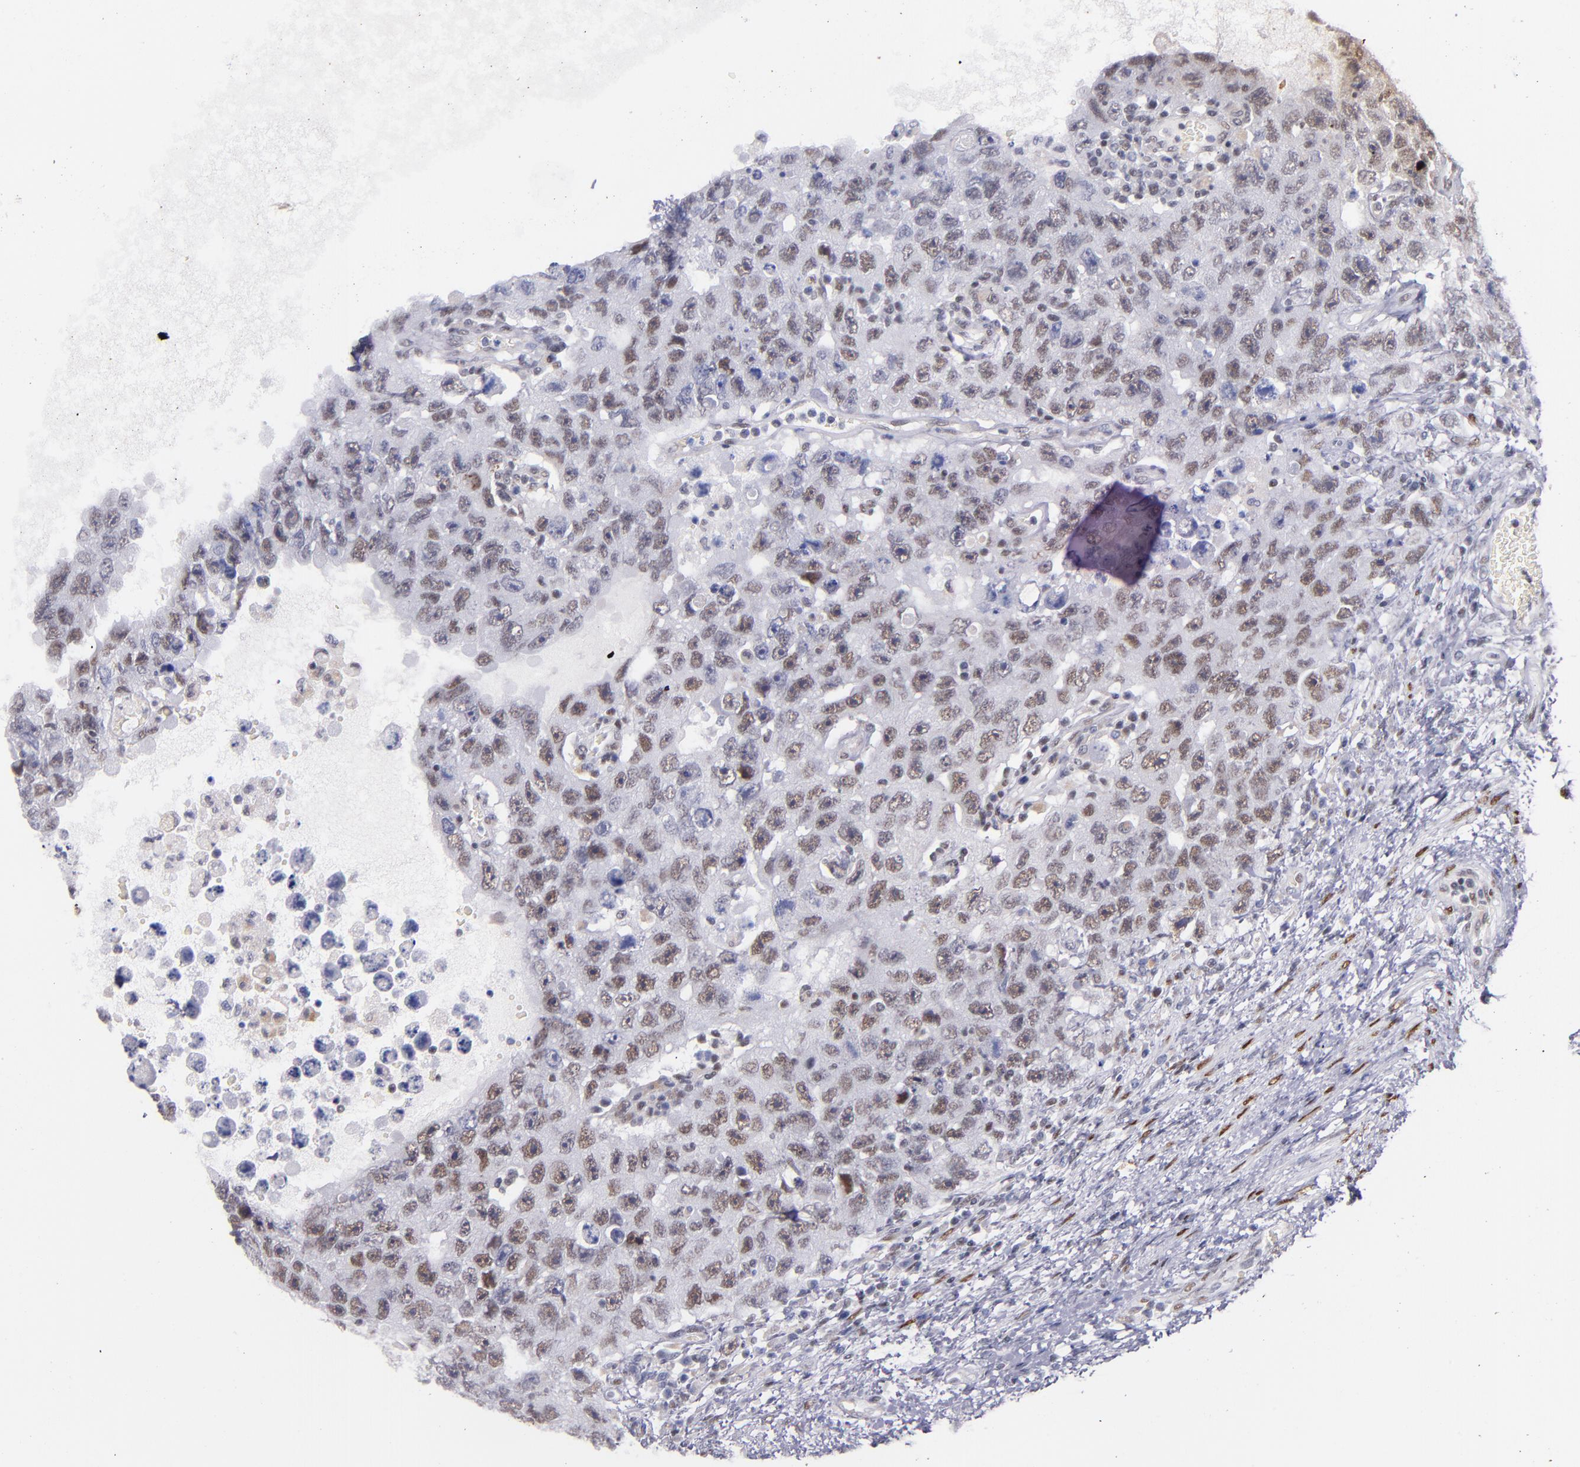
{"staining": {"intensity": "weak", "quantity": "<25%", "location": "nuclear"}, "tissue": "testis cancer", "cell_type": "Tumor cells", "image_type": "cancer", "snomed": [{"axis": "morphology", "description": "Carcinoma, Embryonal, NOS"}, {"axis": "topography", "description": "Testis"}], "caption": "High power microscopy image of an immunohistochemistry micrograph of testis cancer, revealing no significant positivity in tumor cells. (Brightfield microscopy of DAB (3,3'-diaminobenzidine) IHC at high magnification).", "gene": "SRF", "patient": {"sex": "male", "age": 26}}